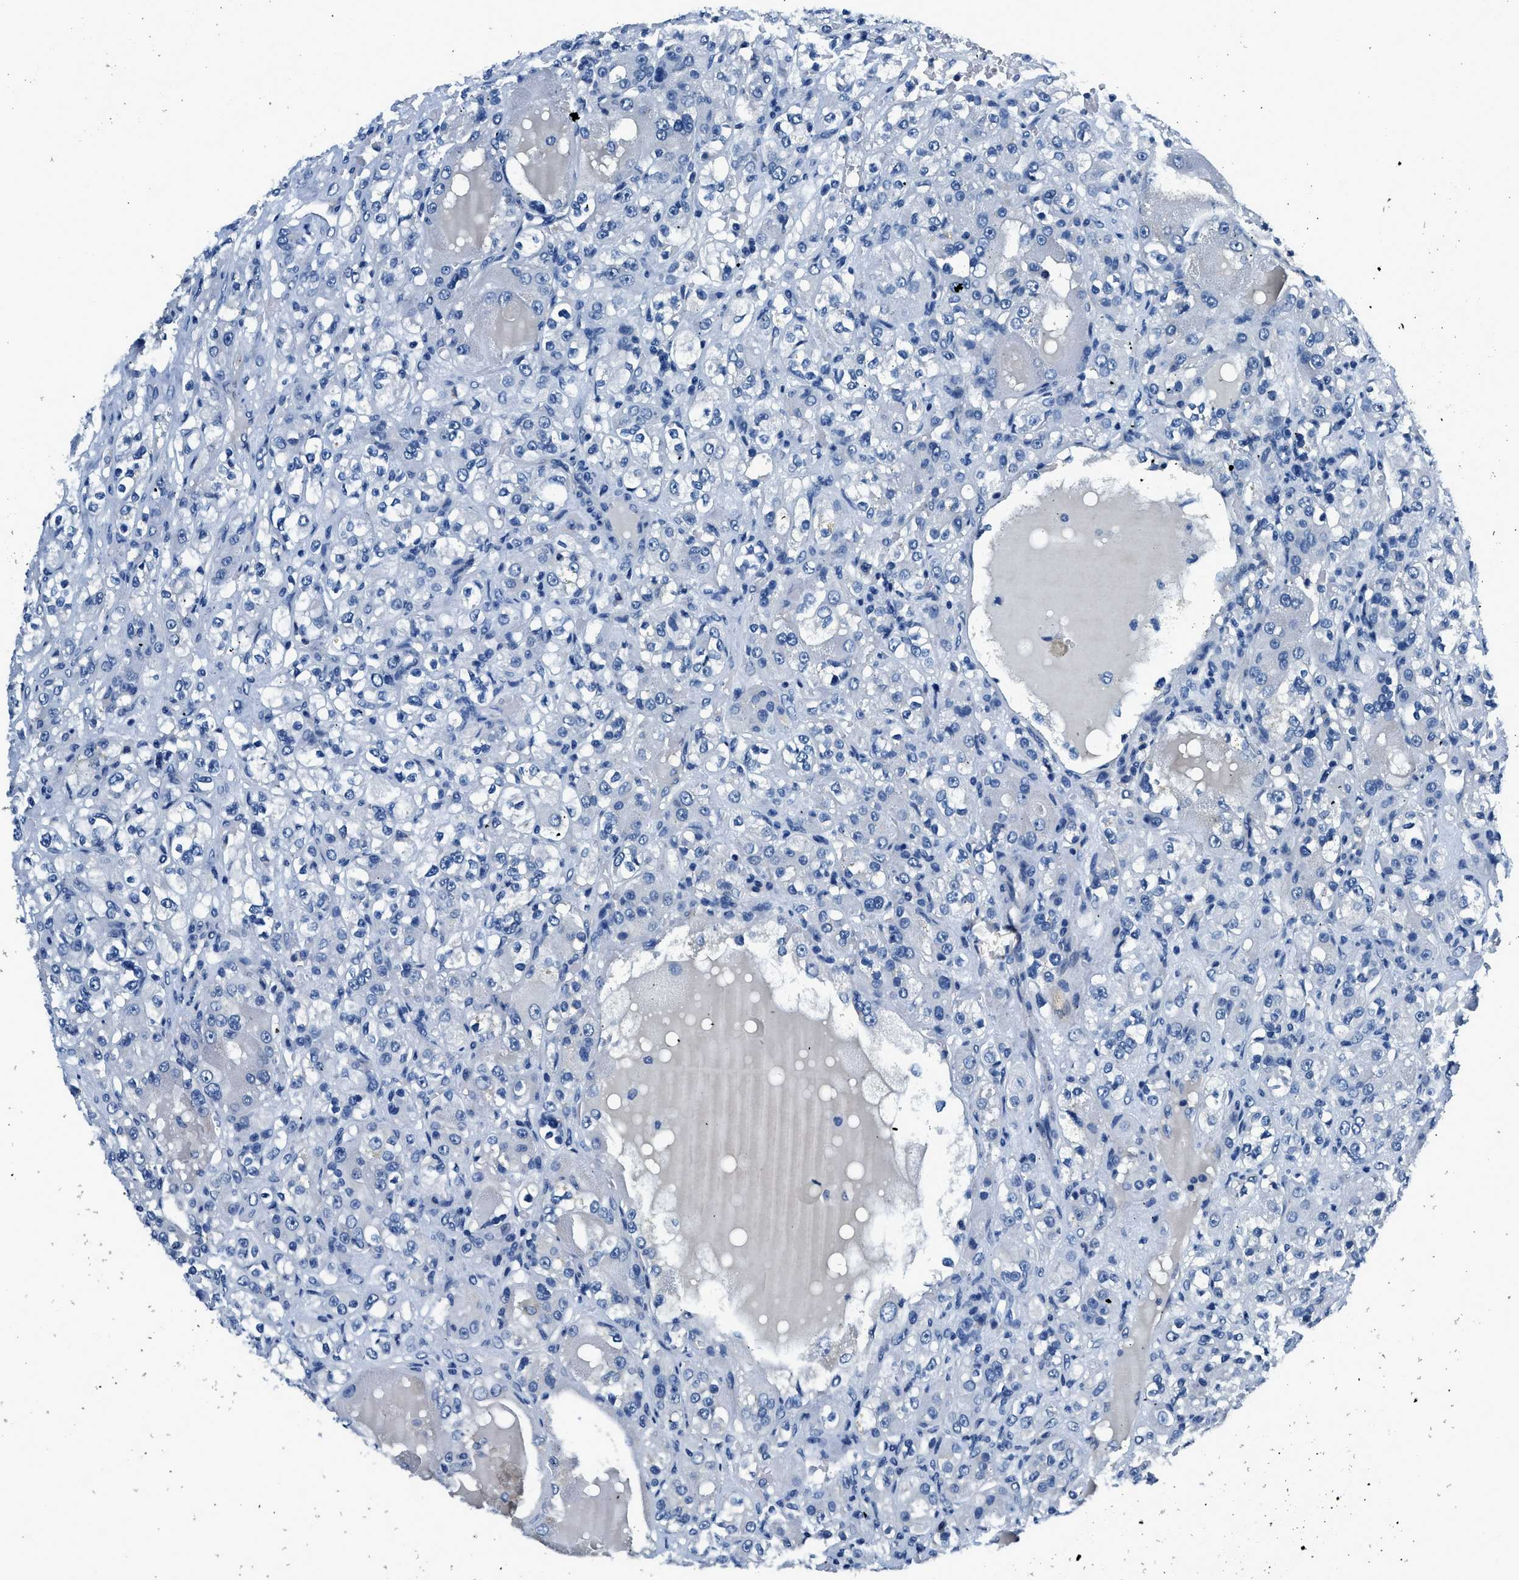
{"staining": {"intensity": "negative", "quantity": "none", "location": "none"}, "tissue": "renal cancer", "cell_type": "Tumor cells", "image_type": "cancer", "snomed": [{"axis": "morphology", "description": "Normal tissue, NOS"}, {"axis": "morphology", "description": "Adenocarcinoma, NOS"}, {"axis": "topography", "description": "Kidney"}], "caption": "DAB immunohistochemical staining of renal cancer (adenocarcinoma) demonstrates no significant expression in tumor cells.", "gene": "GJA3", "patient": {"sex": "male", "age": 61}}